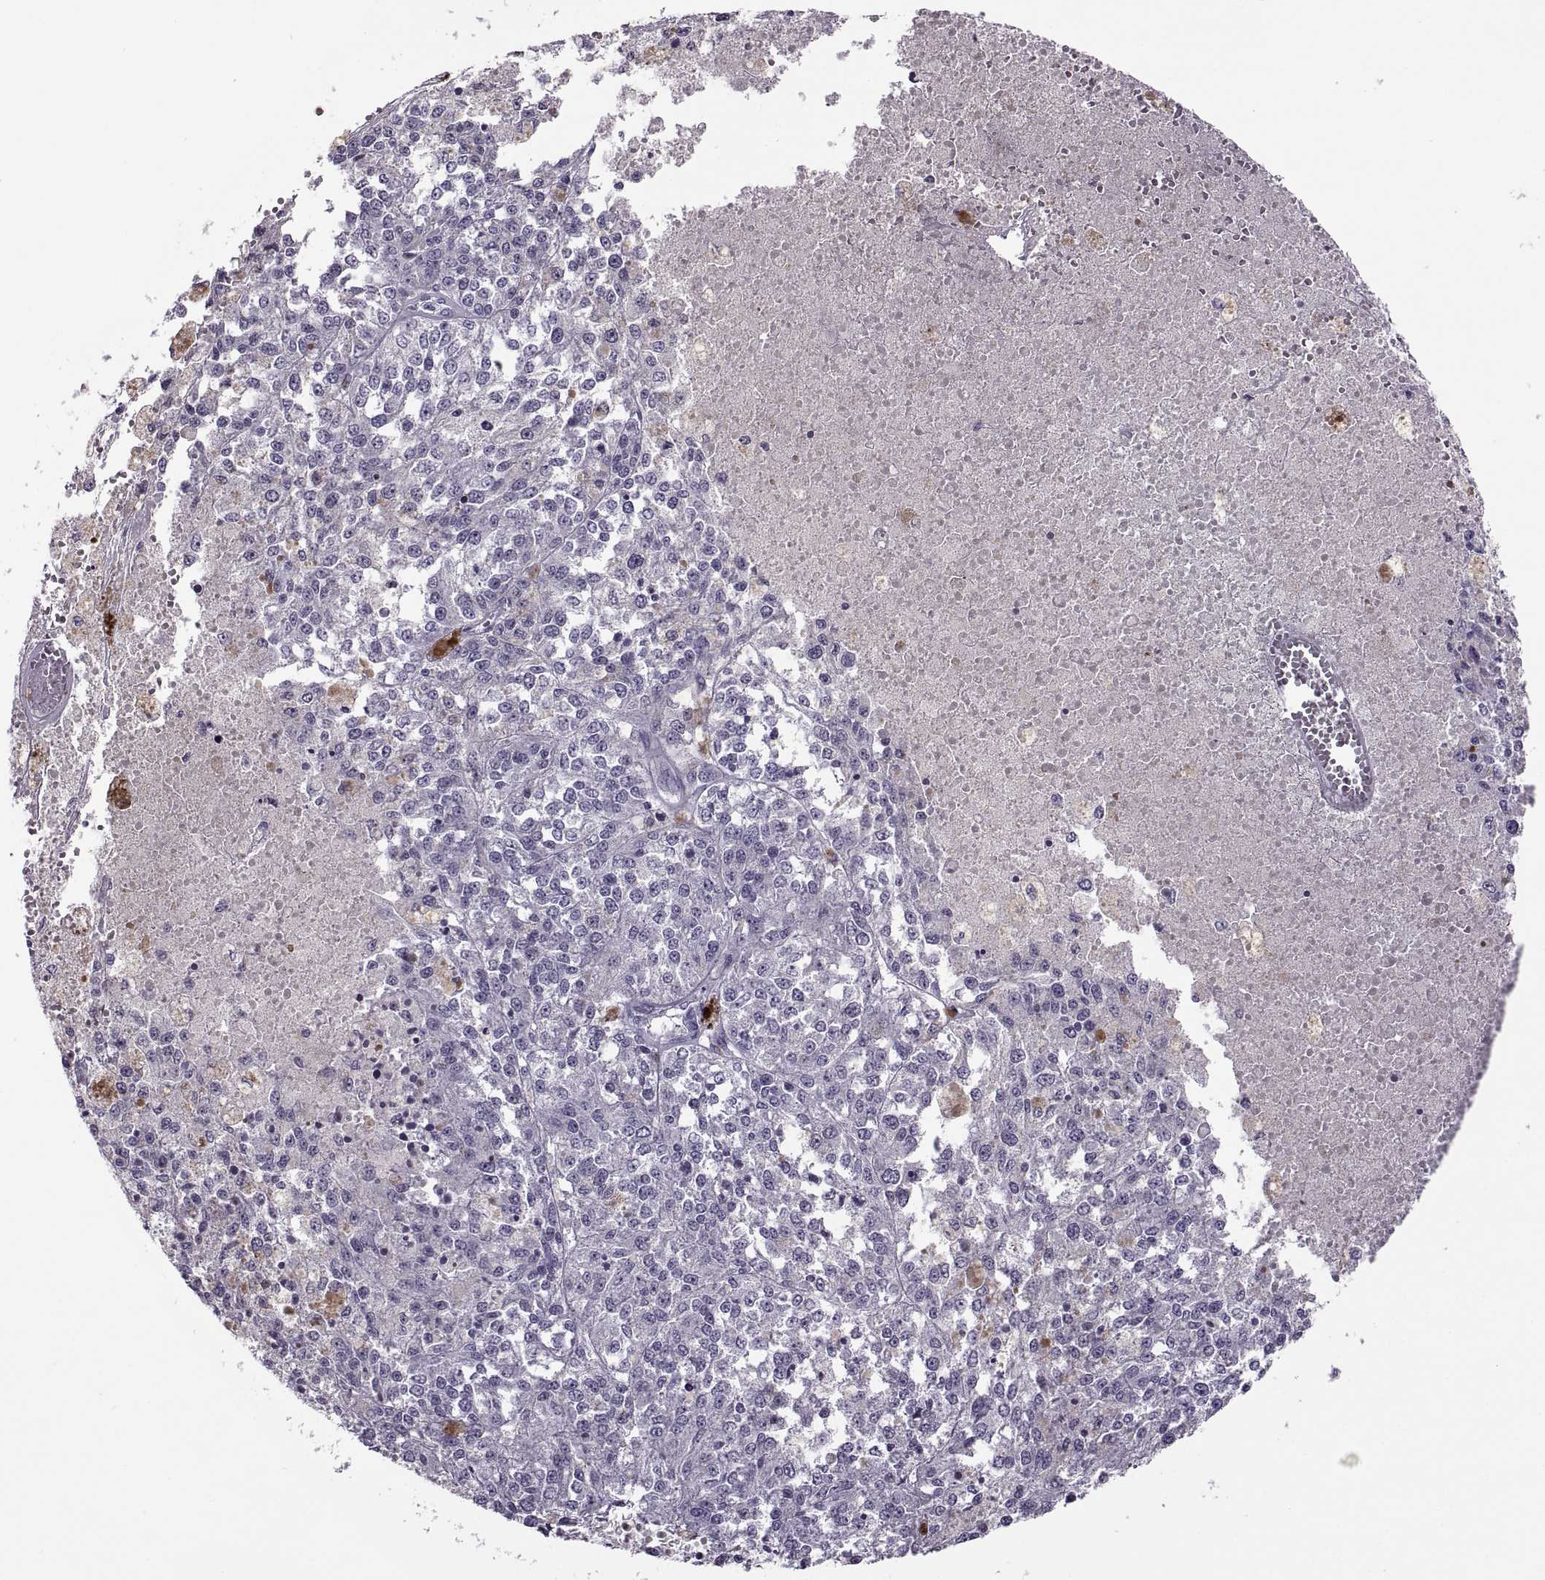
{"staining": {"intensity": "negative", "quantity": "none", "location": "none"}, "tissue": "melanoma", "cell_type": "Tumor cells", "image_type": "cancer", "snomed": [{"axis": "morphology", "description": "Malignant melanoma, Metastatic site"}, {"axis": "topography", "description": "Lymph node"}], "caption": "Immunohistochemical staining of malignant melanoma (metastatic site) reveals no significant positivity in tumor cells.", "gene": "RSPH6A", "patient": {"sex": "female", "age": 64}}